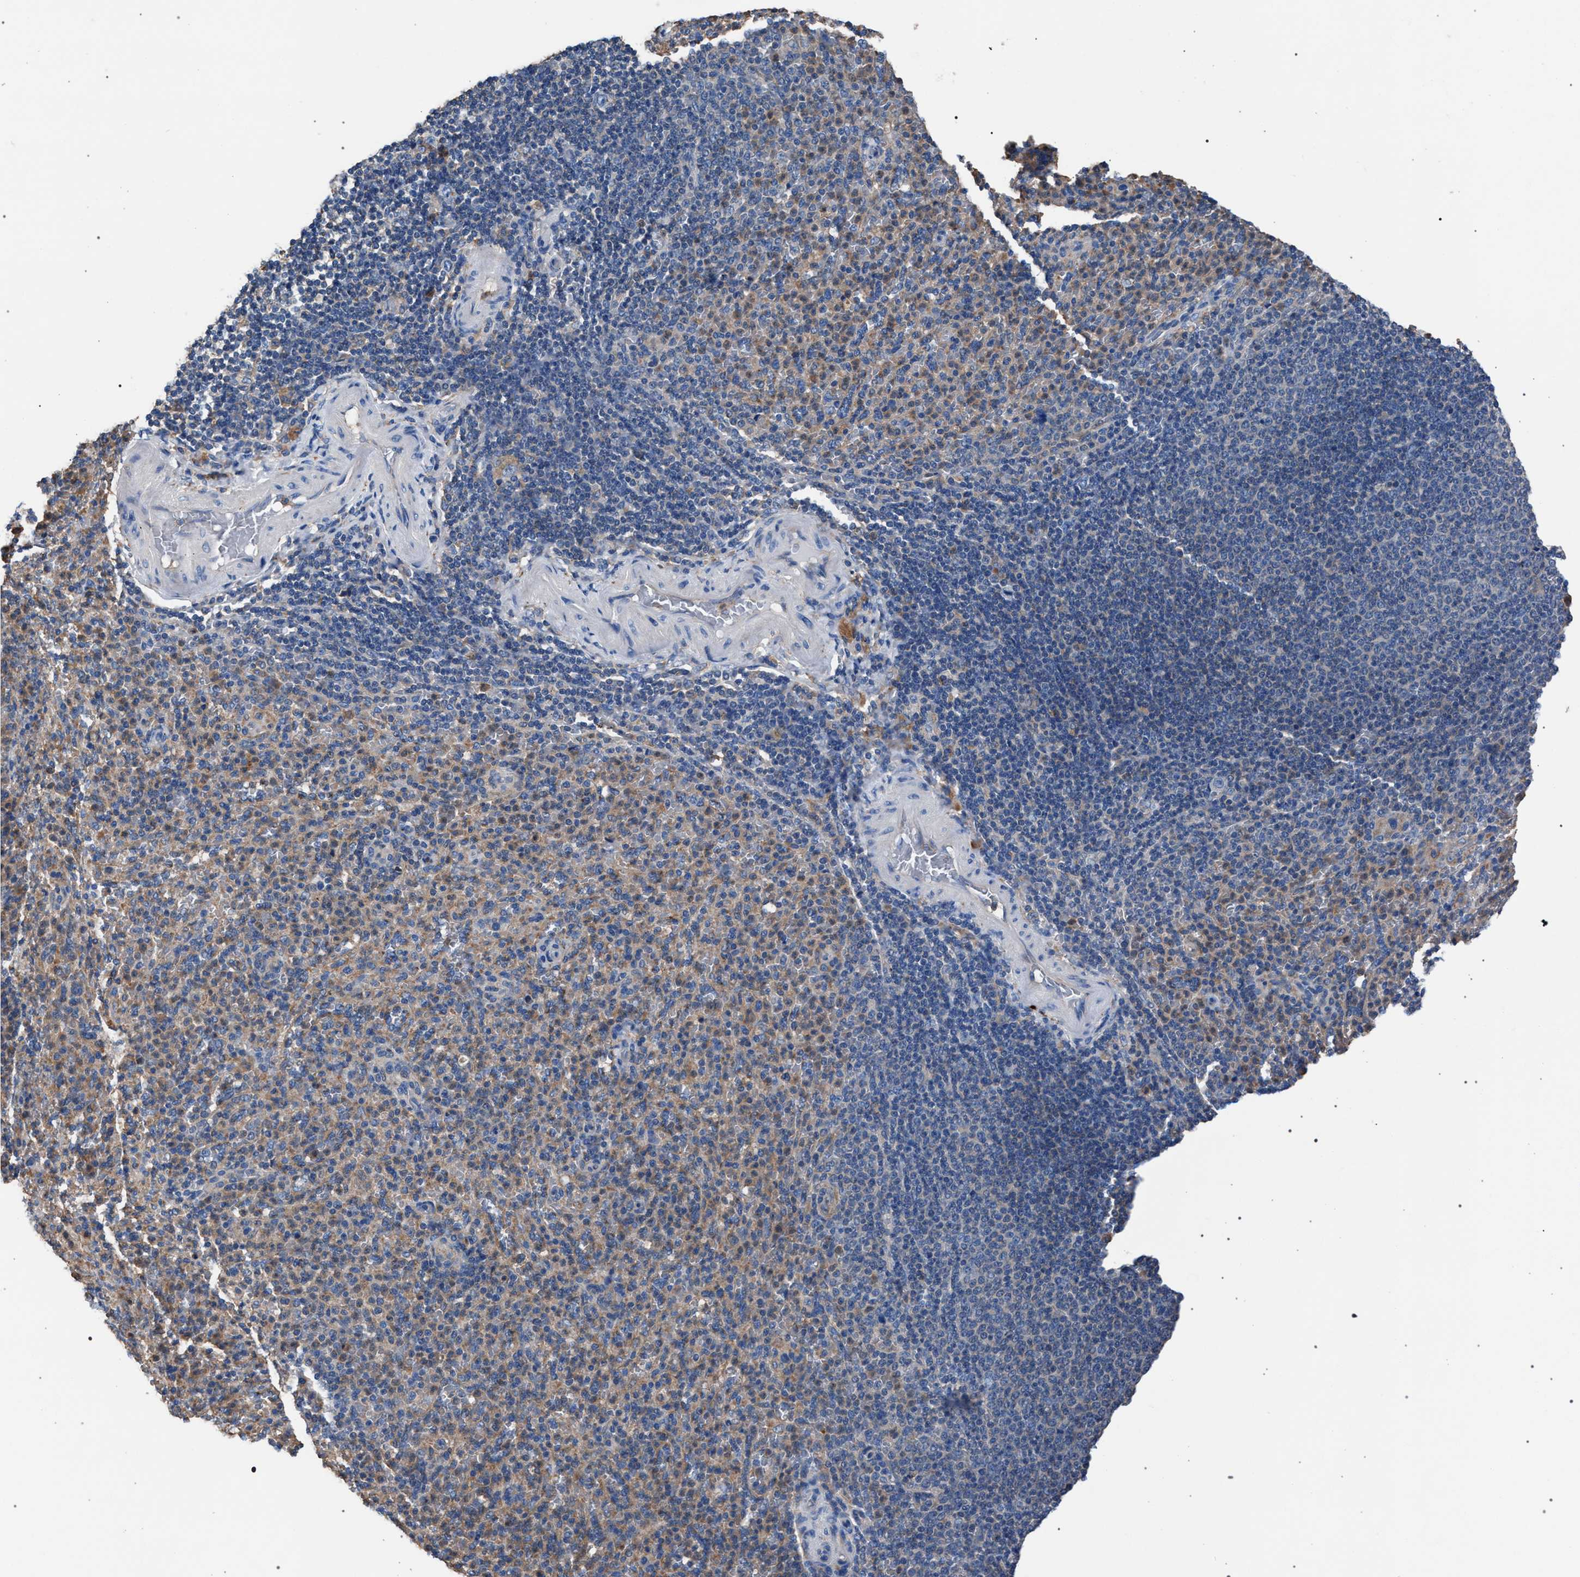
{"staining": {"intensity": "weak", "quantity": "25%-75%", "location": "cytoplasmic/membranous"}, "tissue": "spleen", "cell_type": "Cells in red pulp", "image_type": "normal", "snomed": [{"axis": "morphology", "description": "Normal tissue, NOS"}, {"axis": "topography", "description": "Spleen"}], "caption": "Cells in red pulp exhibit weak cytoplasmic/membranous staining in approximately 25%-75% of cells in normal spleen.", "gene": "ATP6V0A1", "patient": {"sex": "male", "age": 36}}